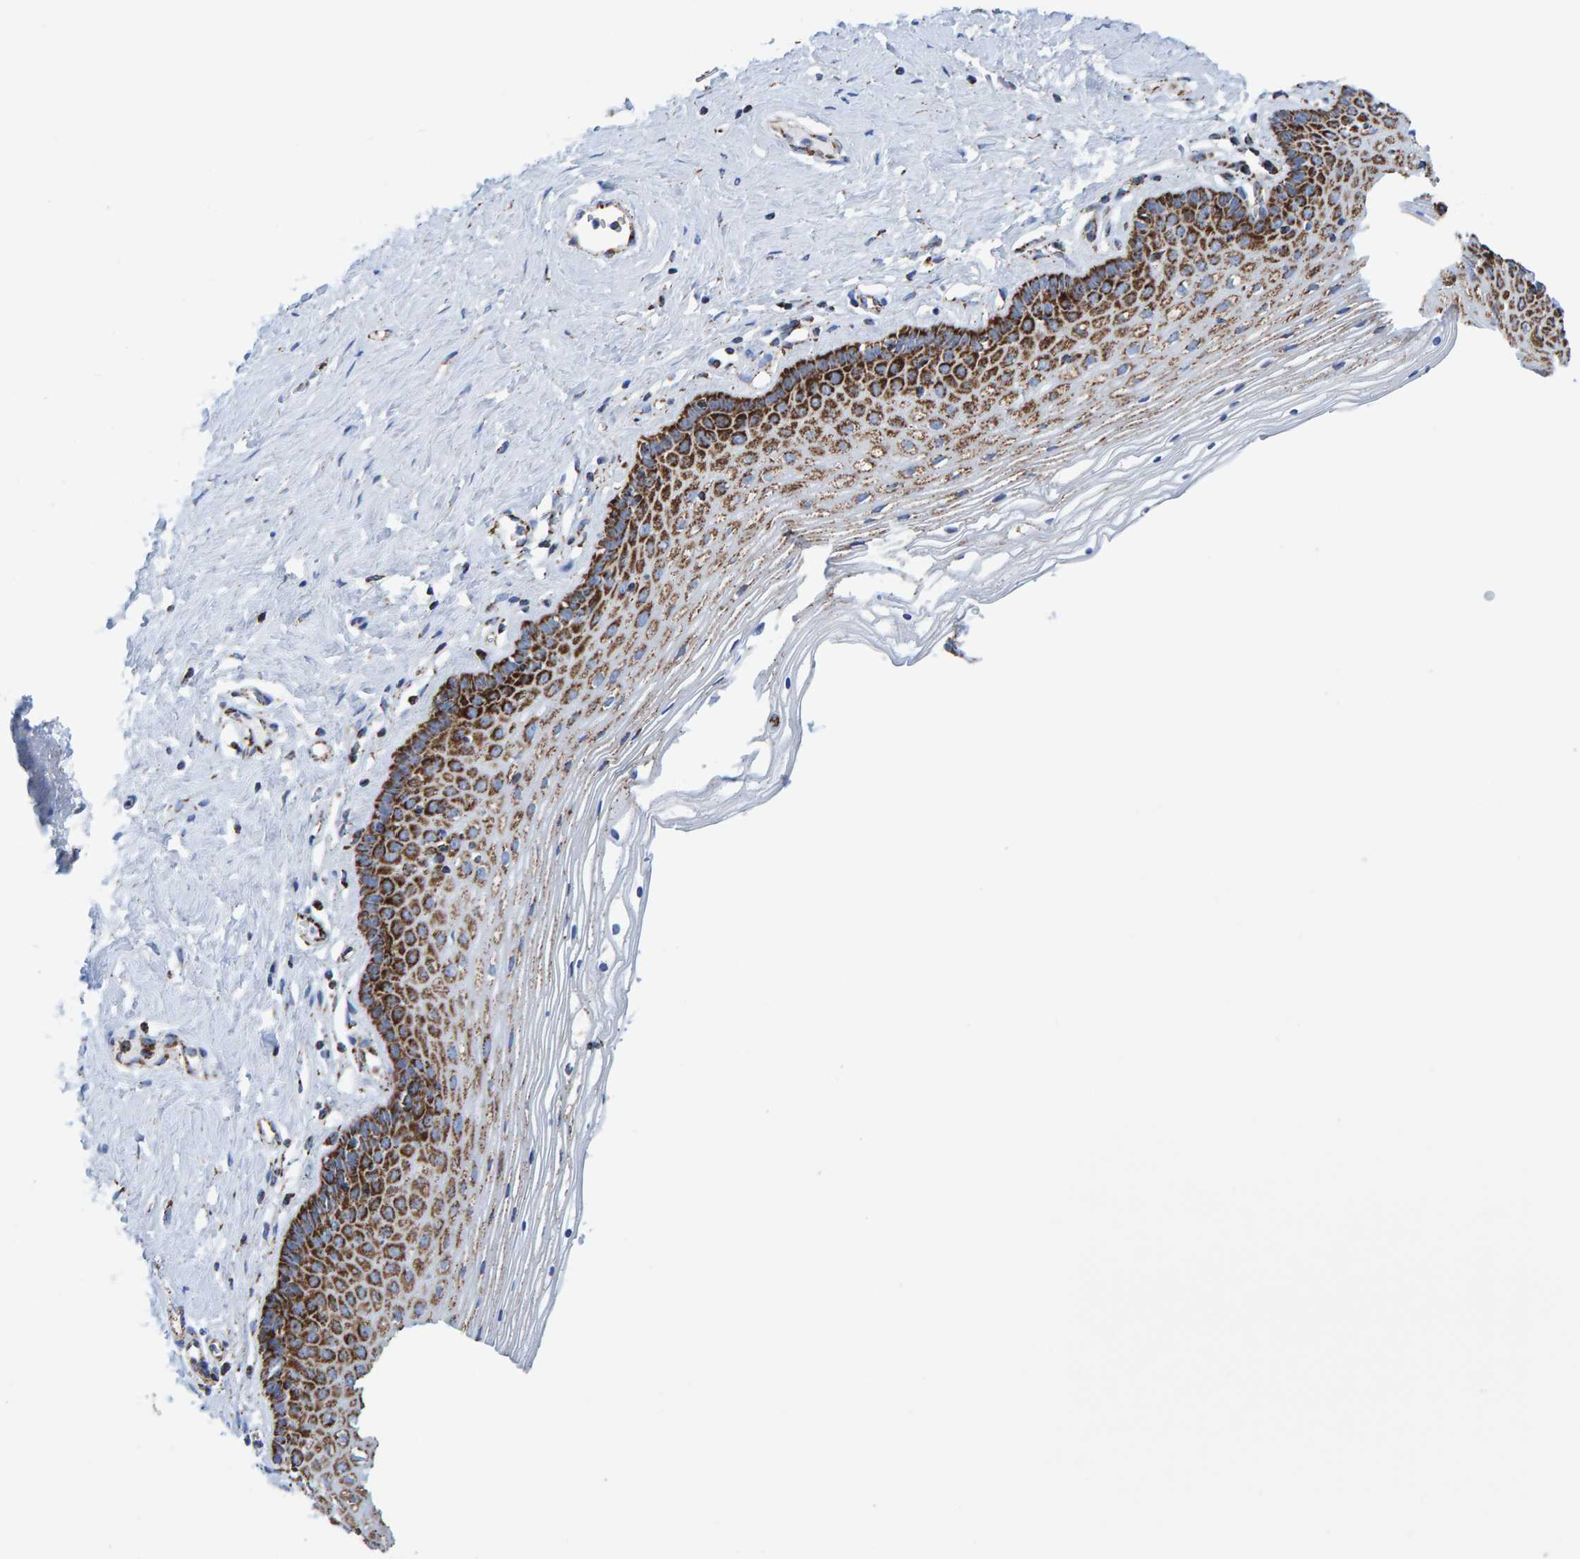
{"staining": {"intensity": "strong", "quantity": "25%-75%", "location": "cytoplasmic/membranous"}, "tissue": "vagina", "cell_type": "Squamous epithelial cells", "image_type": "normal", "snomed": [{"axis": "morphology", "description": "Normal tissue, NOS"}, {"axis": "topography", "description": "Vagina"}], "caption": "Immunohistochemical staining of benign human vagina shows strong cytoplasmic/membranous protein staining in approximately 25%-75% of squamous epithelial cells. Immunohistochemistry (ihc) stains the protein of interest in brown and the nuclei are stained blue.", "gene": "ENSG00000262660", "patient": {"sex": "female", "age": 32}}